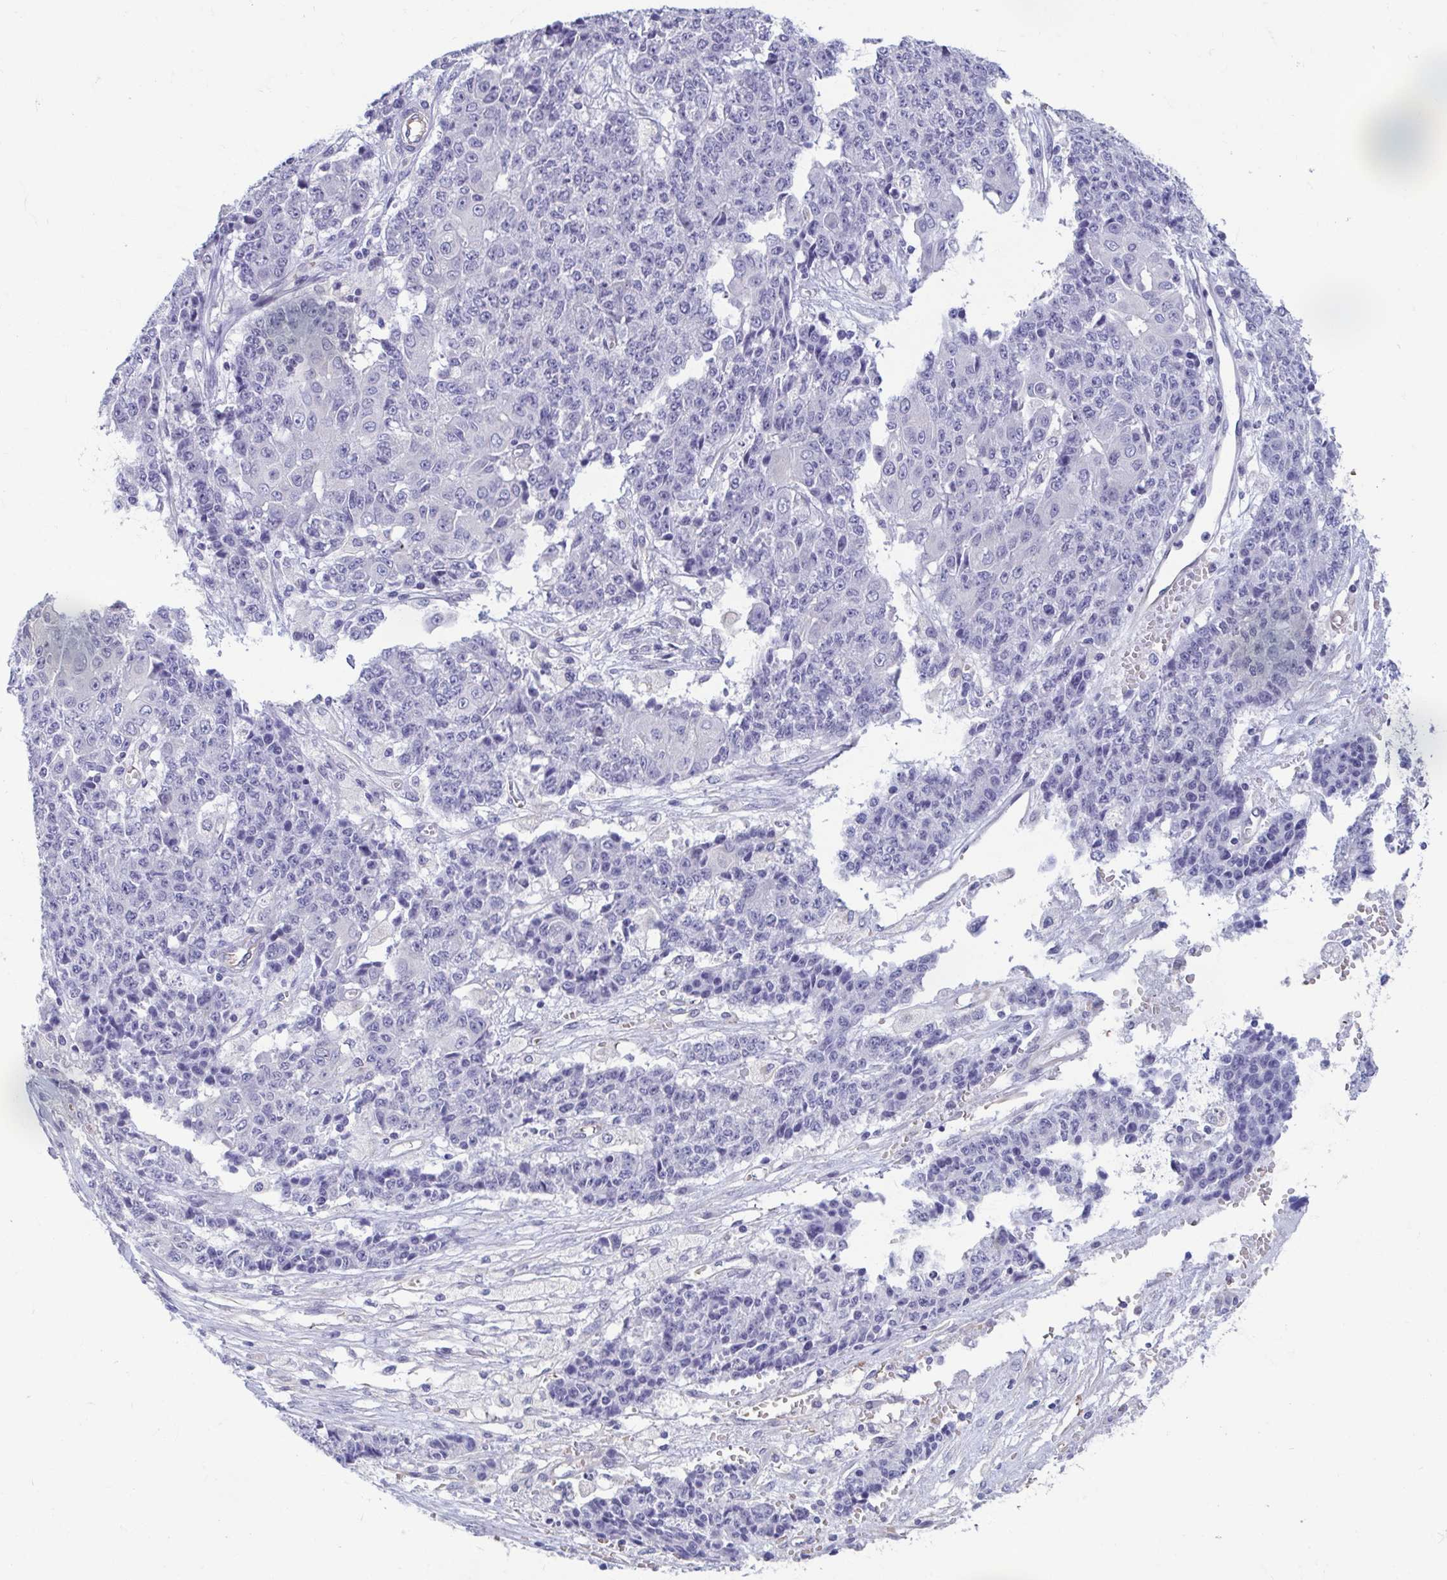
{"staining": {"intensity": "negative", "quantity": "none", "location": "none"}, "tissue": "ovarian cancer", "cell_type": "Tumor cells", "image_type": "cancer", "snomed": [{"axis": "morphology", "description": "Carcinoma, endometroid"}, {"axis": "topography", "description": "Ovary"}], "caption": "Immunohistochemistry (IHC) histopathology image of neoplastic tissue: ovarian endometroid carcinoma stained with DAB exhibits no significant protein positivity in tumor cells.", "gene": "MORC4", "patient": {"sex": "female", "age": 42}}